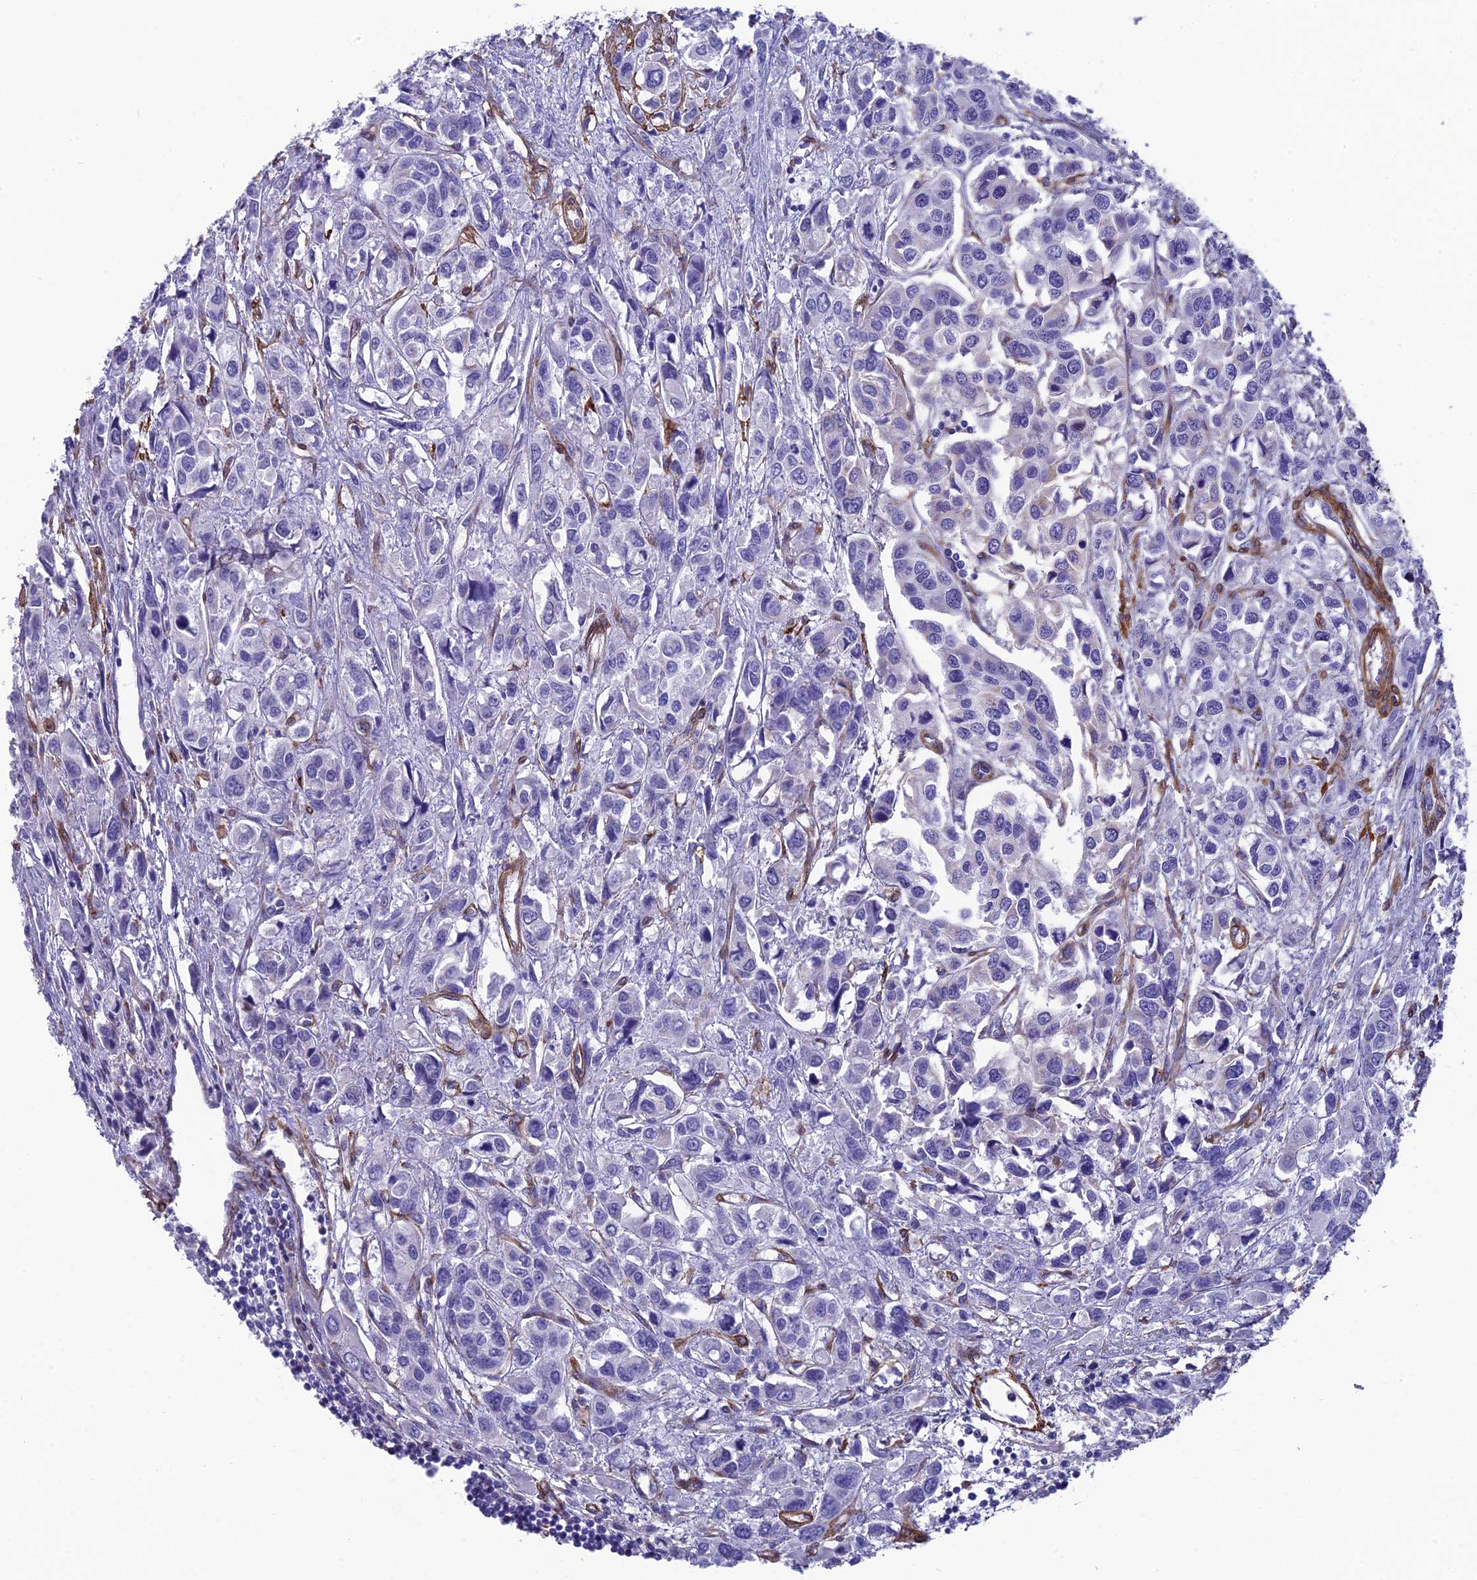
{"staining": {"intensity": "negative", "quantity": "none", "location": "none"}, "tissue": "urothelial cancer", "cell_type": "Tumor cells", "image_type": "cancer", "snomed": [{"axis": "morphology", "description": "Urothelial carcinoma, High grade"}, {"axis": "topography", "description": "Urinary bladder"}], "caption": "Tumor cells are negative for brown protein staining in high-grade urothelial carcinoma.", "gene": "TNS1", "patient": {"sex": "male", "age": 67}}